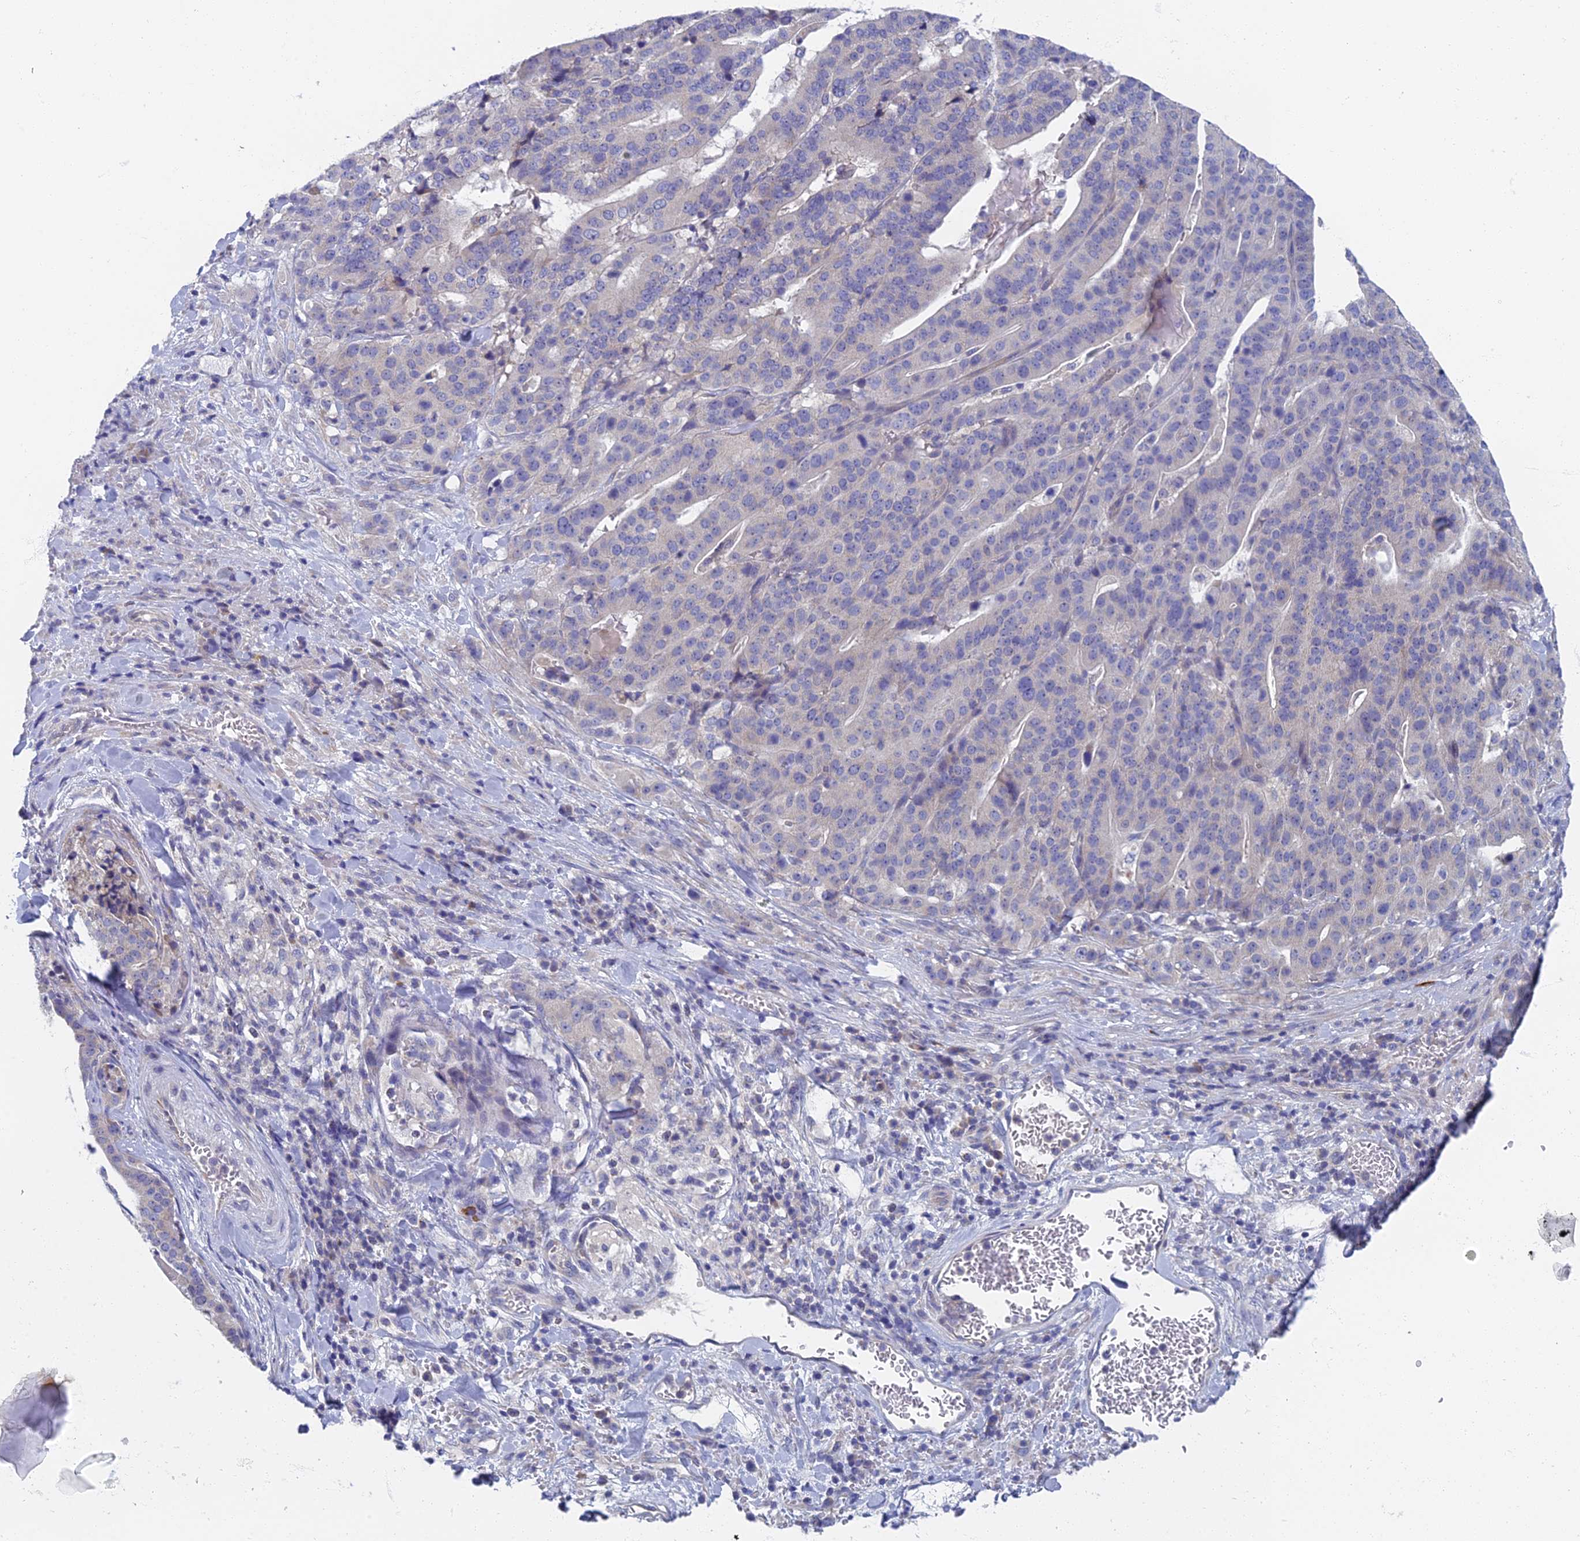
{"staining": {"intensity": "weak", "quantity": "<25%", "location": "cytoplasmic/membranous"}, "tissue": "stomach cancer", "cell_type": "Tumor cells", "image_type": "cancer", "snomed": [{"axis": "morphology", "description": "Adenocarcinoma, NOS"}, {"axis": "topography", "description": "Stomach"}], "caption": "Stomach cancer (adenocarcinoma) stained for a protein using IHC displays no staining tumor cells.", "gene": "SPIN4", "patient": {"sex": "male", "age": 48}}